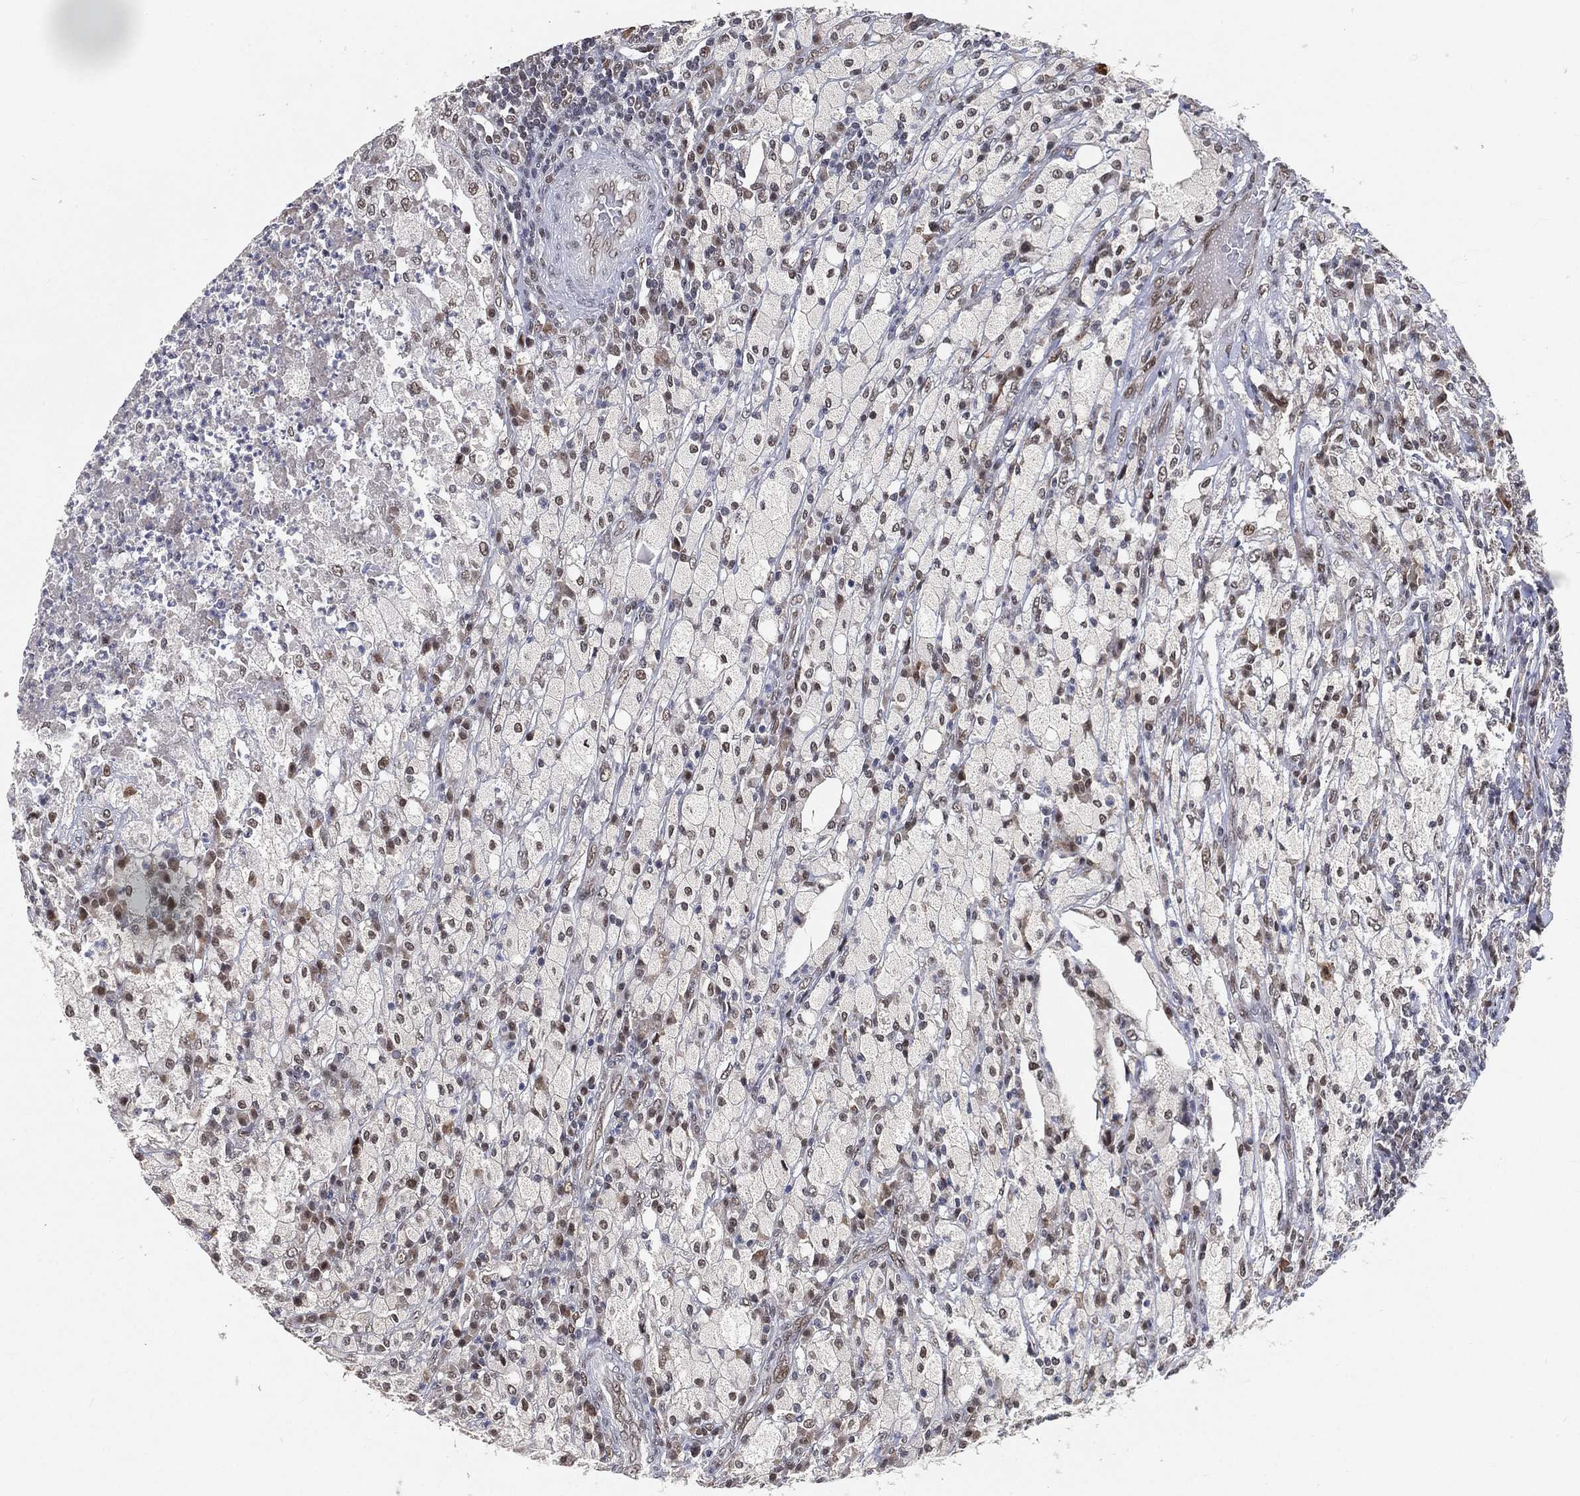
{"staining": {"intensity": "negative", "quantity": "none", "location": "none"}, "tissue": "testis cancer", "cell_type": "Tumor cells", "image_type": "cancer", "snomed": [{"axis": "morphology", "description": "Necrosis, NOS"}, {"axis": "morphology", "description": "Carcinoma, Embryonal, NOS"}, {"axis": "topography", "description": "Testis"}], "caption": "A high-resolution histopathology image shows immunohistochemistry (IHC) staining of testis cancer (embryonal carcinoma), which displays no significant expression in tumor cells.", "gene": "YLPM1", "patient": {"sex": "male", "age": 19}}